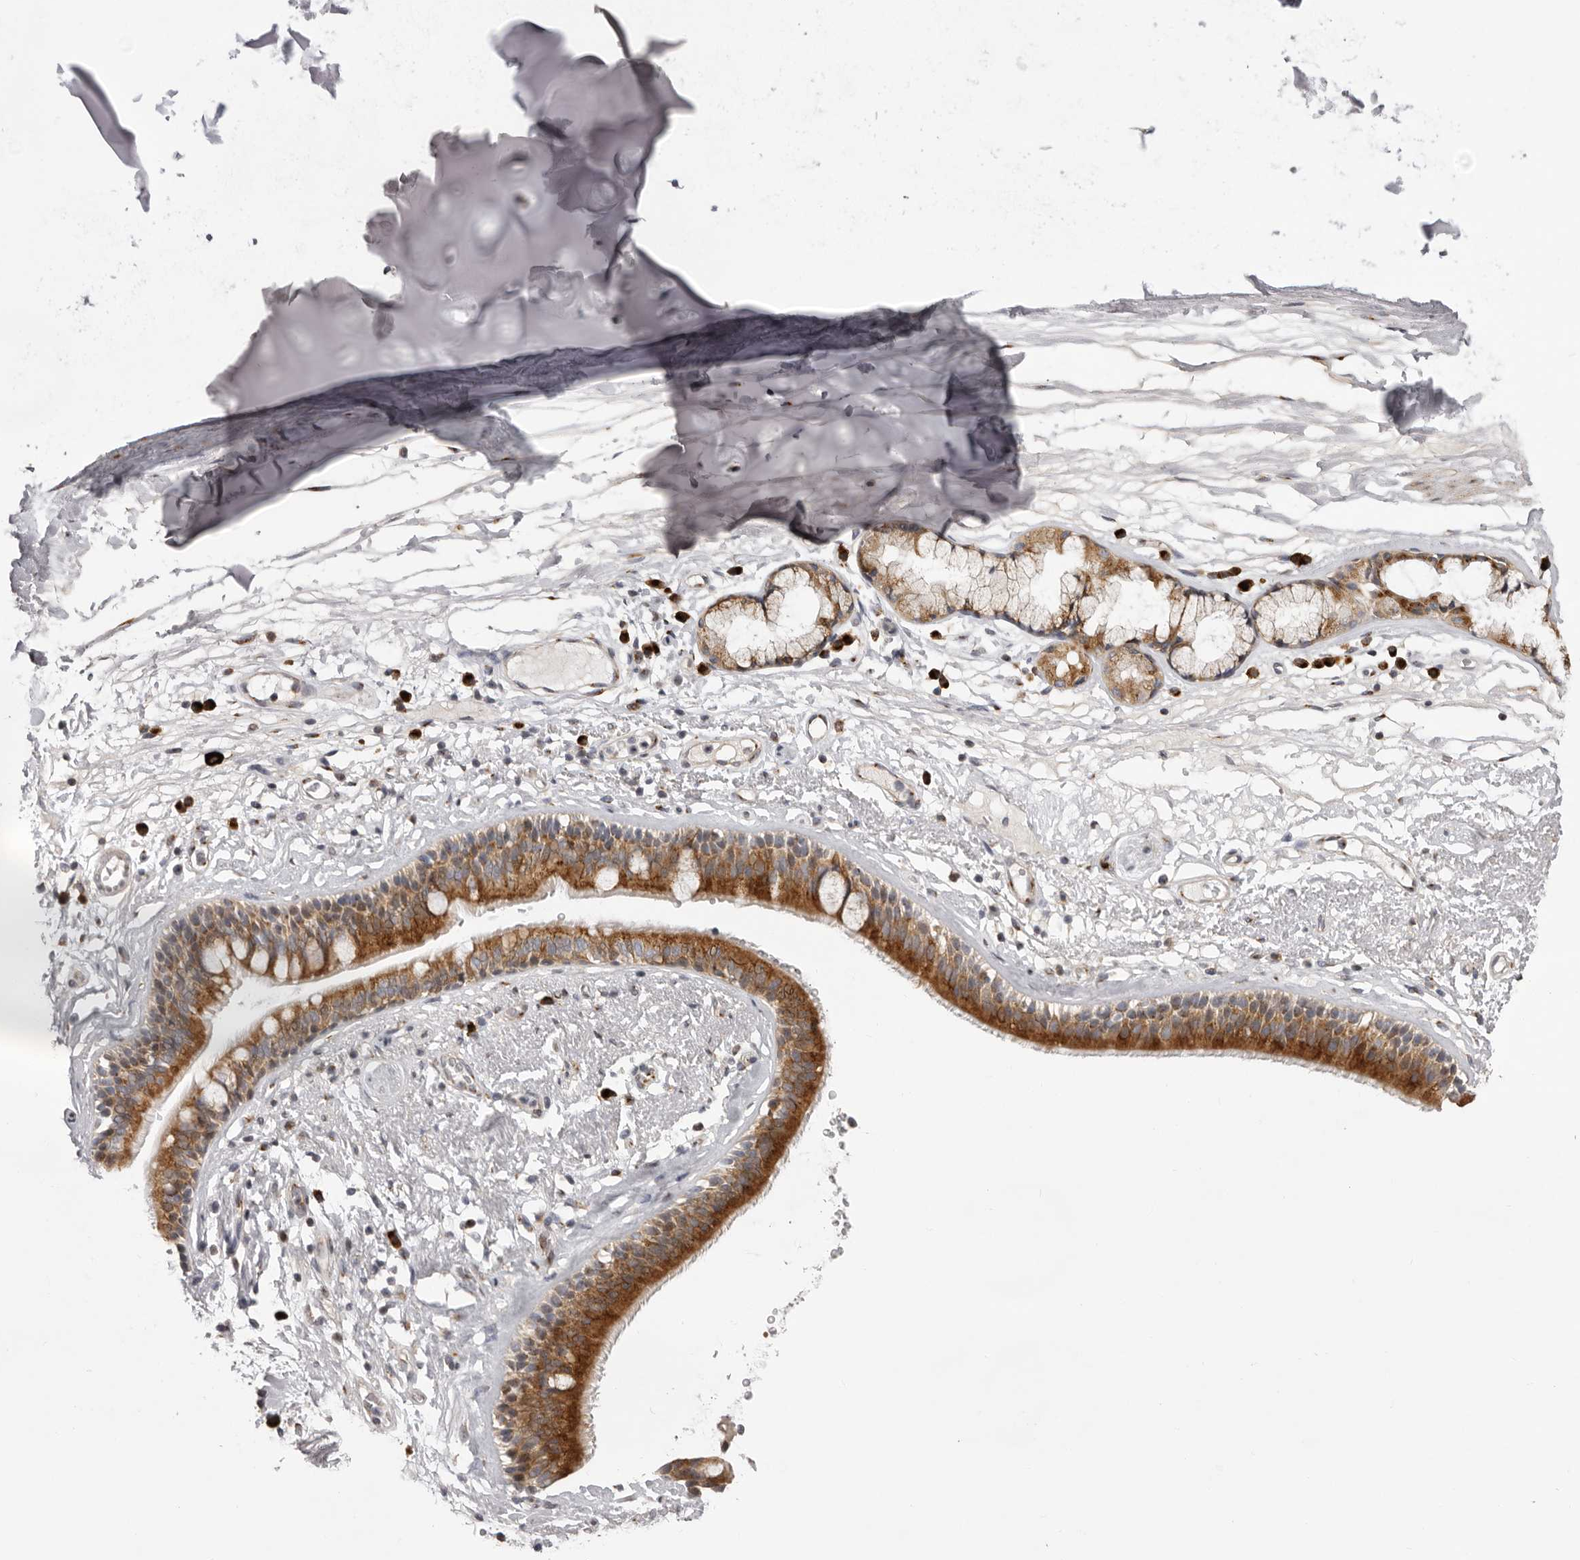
{"staining": {"intensity": "negative", "quantity": "none", "location": "none"}, "tissue": "adipose tissue", "cell_type": "Adipocytes", "image_type": "normal", "snomed": [{"axis": "morphology", "description": "Normal tissue, NOS"}, {"axis": "topography", "description": "Cartilage tissue"}], "caption": "This is an immunohistochemistry (IHC) histopathology image of benign adipose tissue. There is no expression in adipocytes.", "gene": "WDR47", "patient": {"sex": "female", "age": 63}}